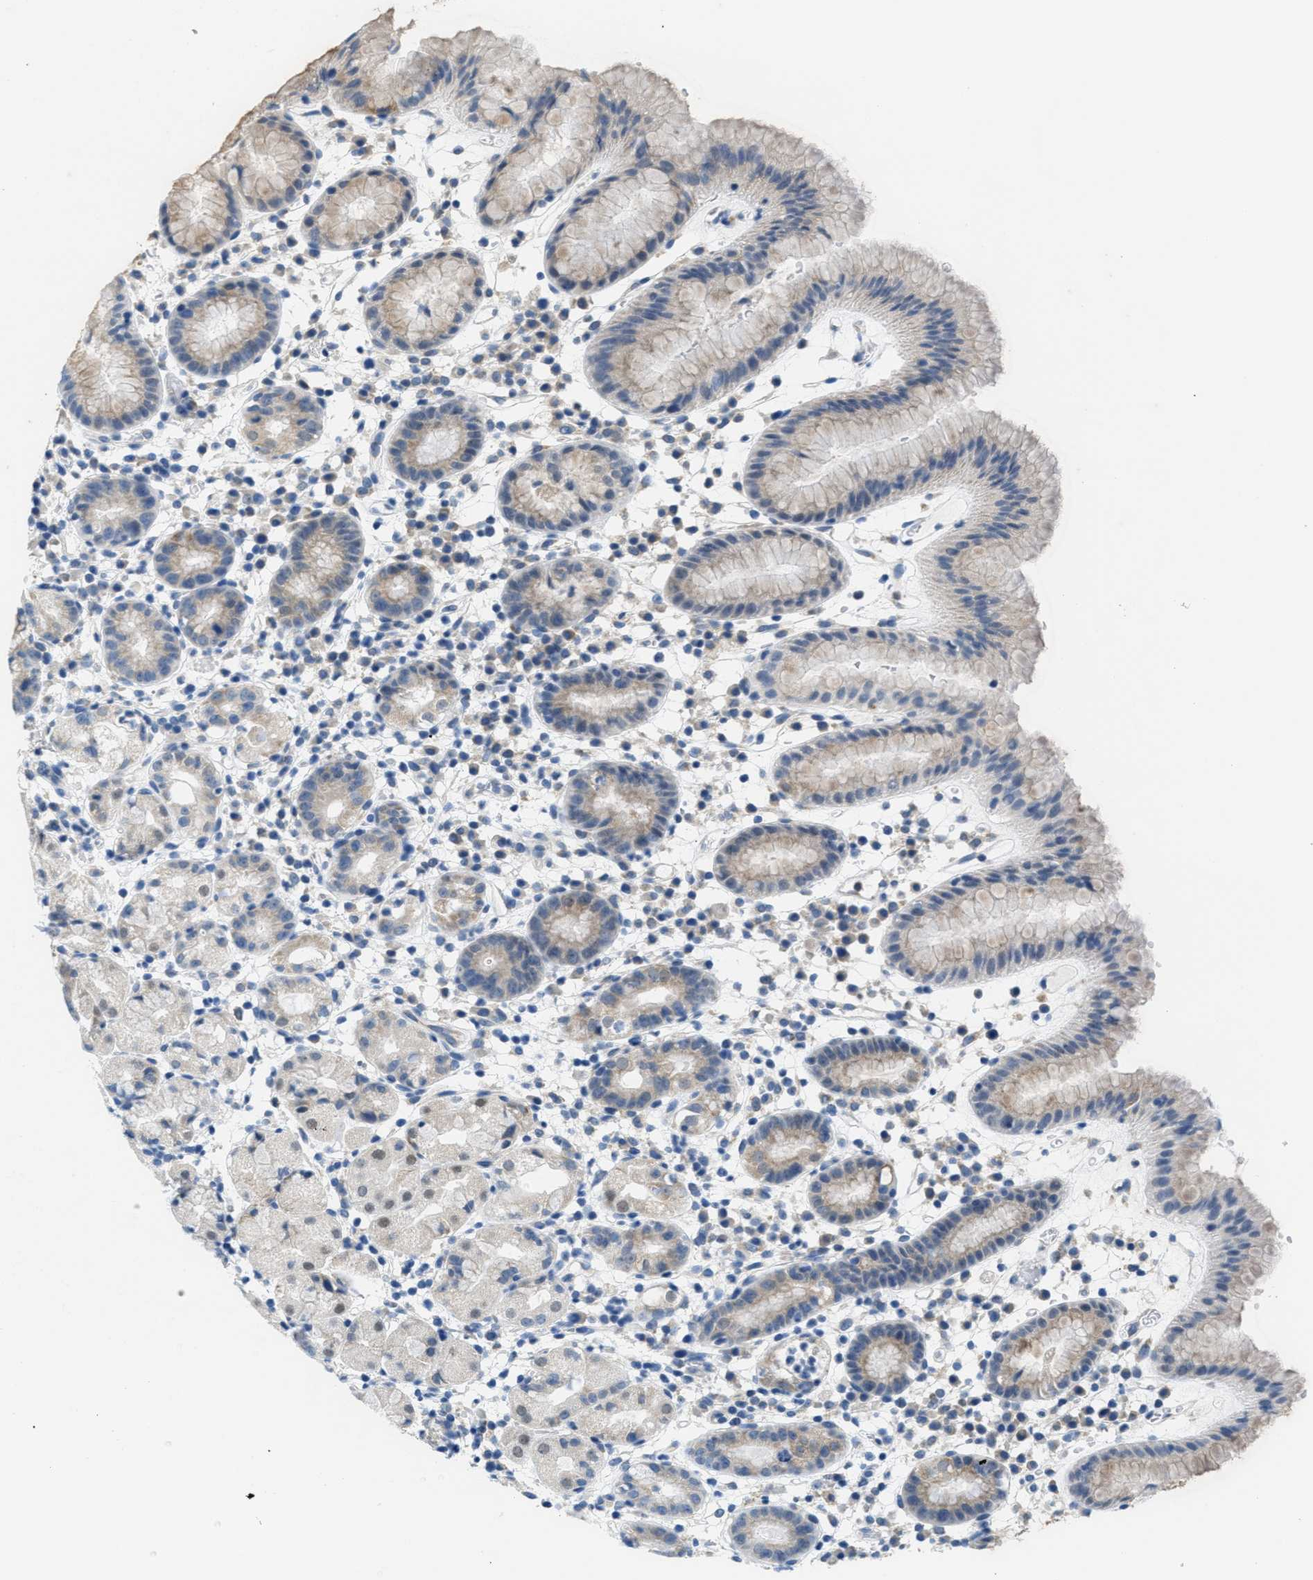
{"staining": {"intensity": "weak", "quantity": "25%-75%", "location": "cytoplasmic/membranous"}, "tissue": "stomach", "cell_type": "Glandular cells", "image_type": "normal", "snomed": [{"axis": "morphology", "description": "Normal tissue, NOS"}, {"axis": "topography", "description": "Stomach"}, {"axis": "topography", "description": "Stomach, lower"}], "caption": "Protein staining of normal stomach reveals weak cytoplasmic/membranous positivity in about 25%-75% of glandular cells.", "gene": "PTDSS1", "patient": {"sex": "female", "age": 75}}